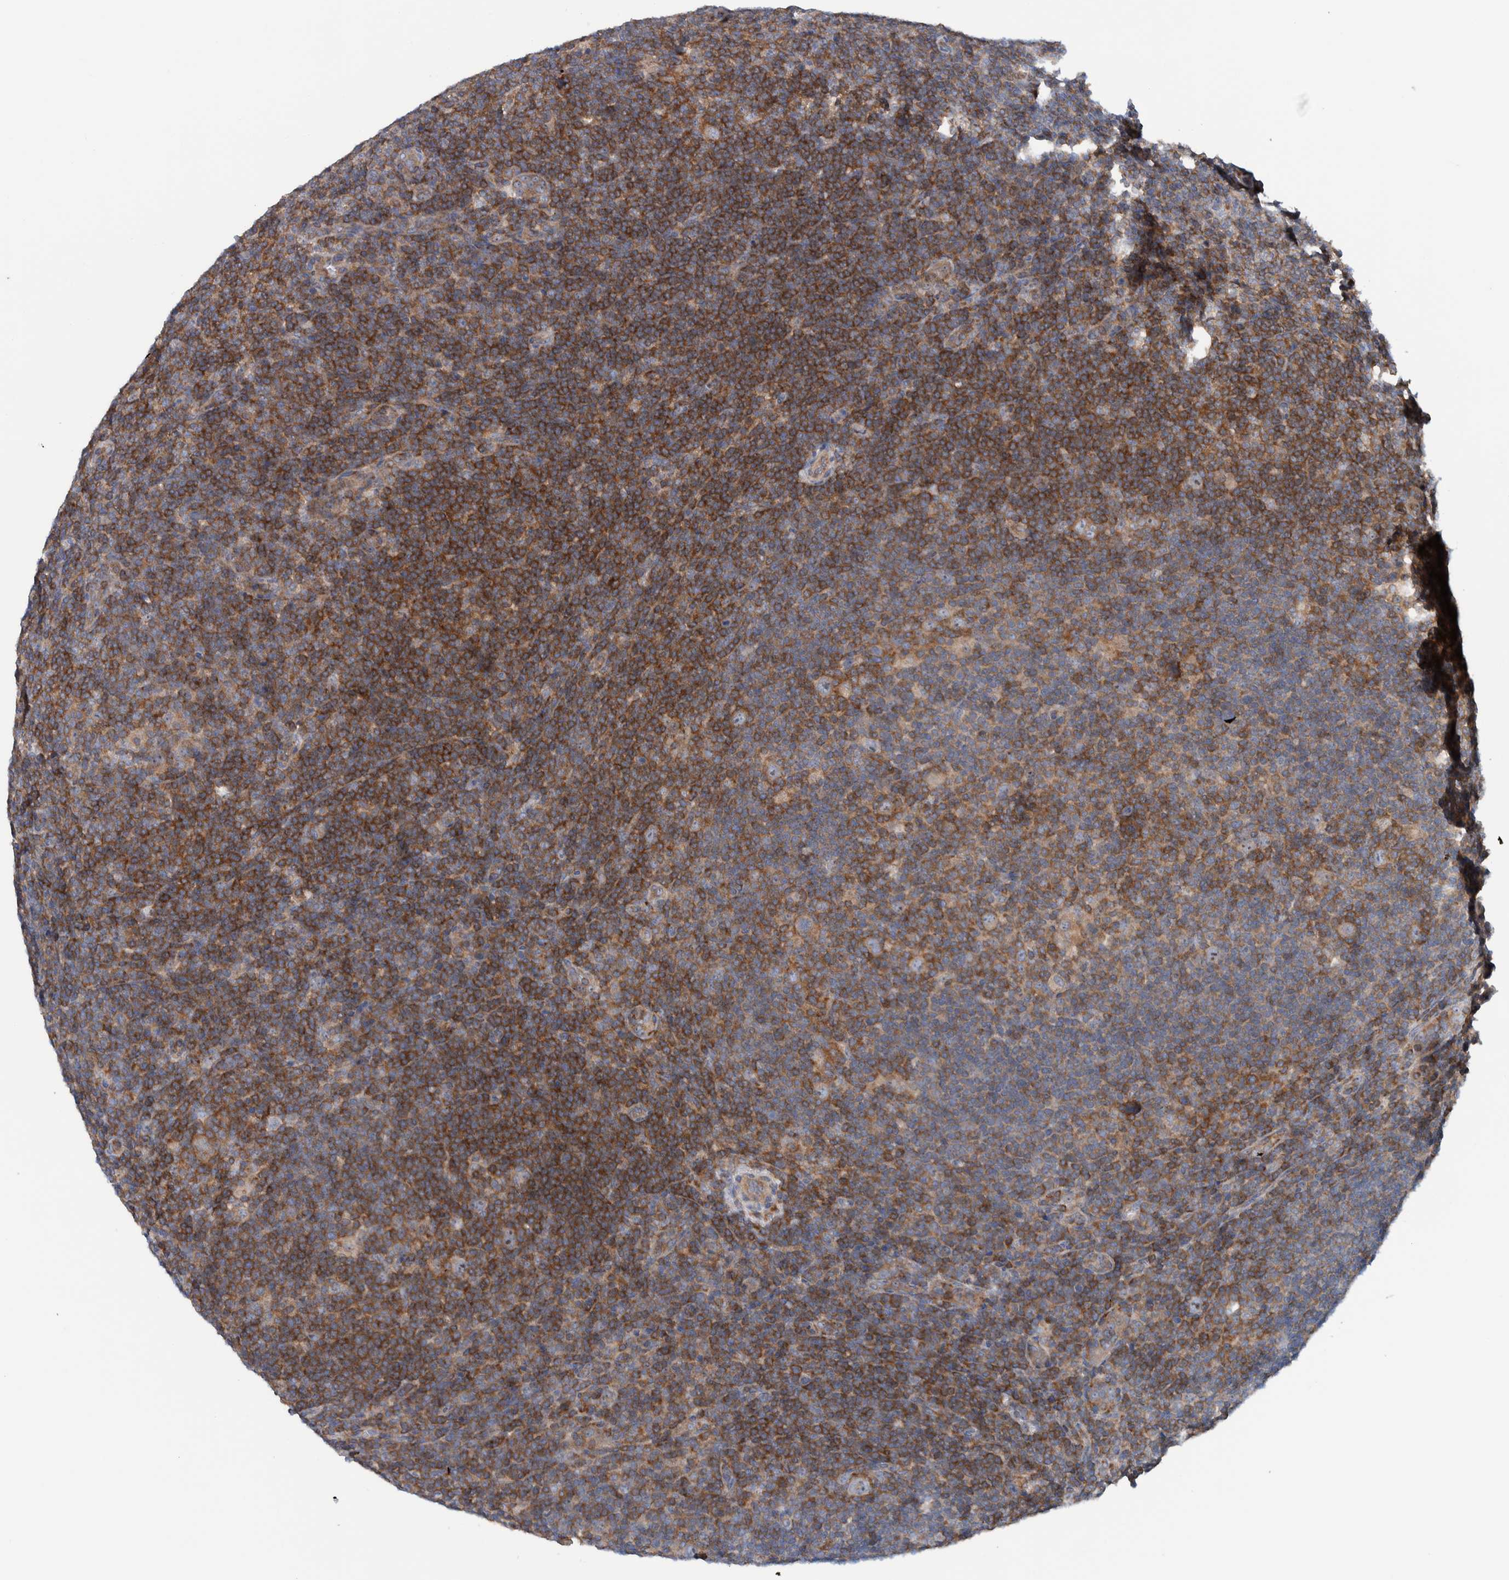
{"staining": {"intensity": "weak", "quantity": ">75%", "location": "cytoplasmic/membranous"}, "tissue": "lymphoma", "cell_type": "Tumor cells", "image_type": "cancer", "snomed": [{"axis": "morphology", "description": "Hodgkin's disease, NOS"}, {"axis": "topography", "description": "Lymph node"}], "caption": "This photomicrograph reveals immunohistochemistry (IHC) staining of Hodgkin's disease, with low weak cytoplasmic/membranous positivity in about >75% of tumor cells.", "gene": "CCM2", "patient": {"sex": "female", "age": 57}}